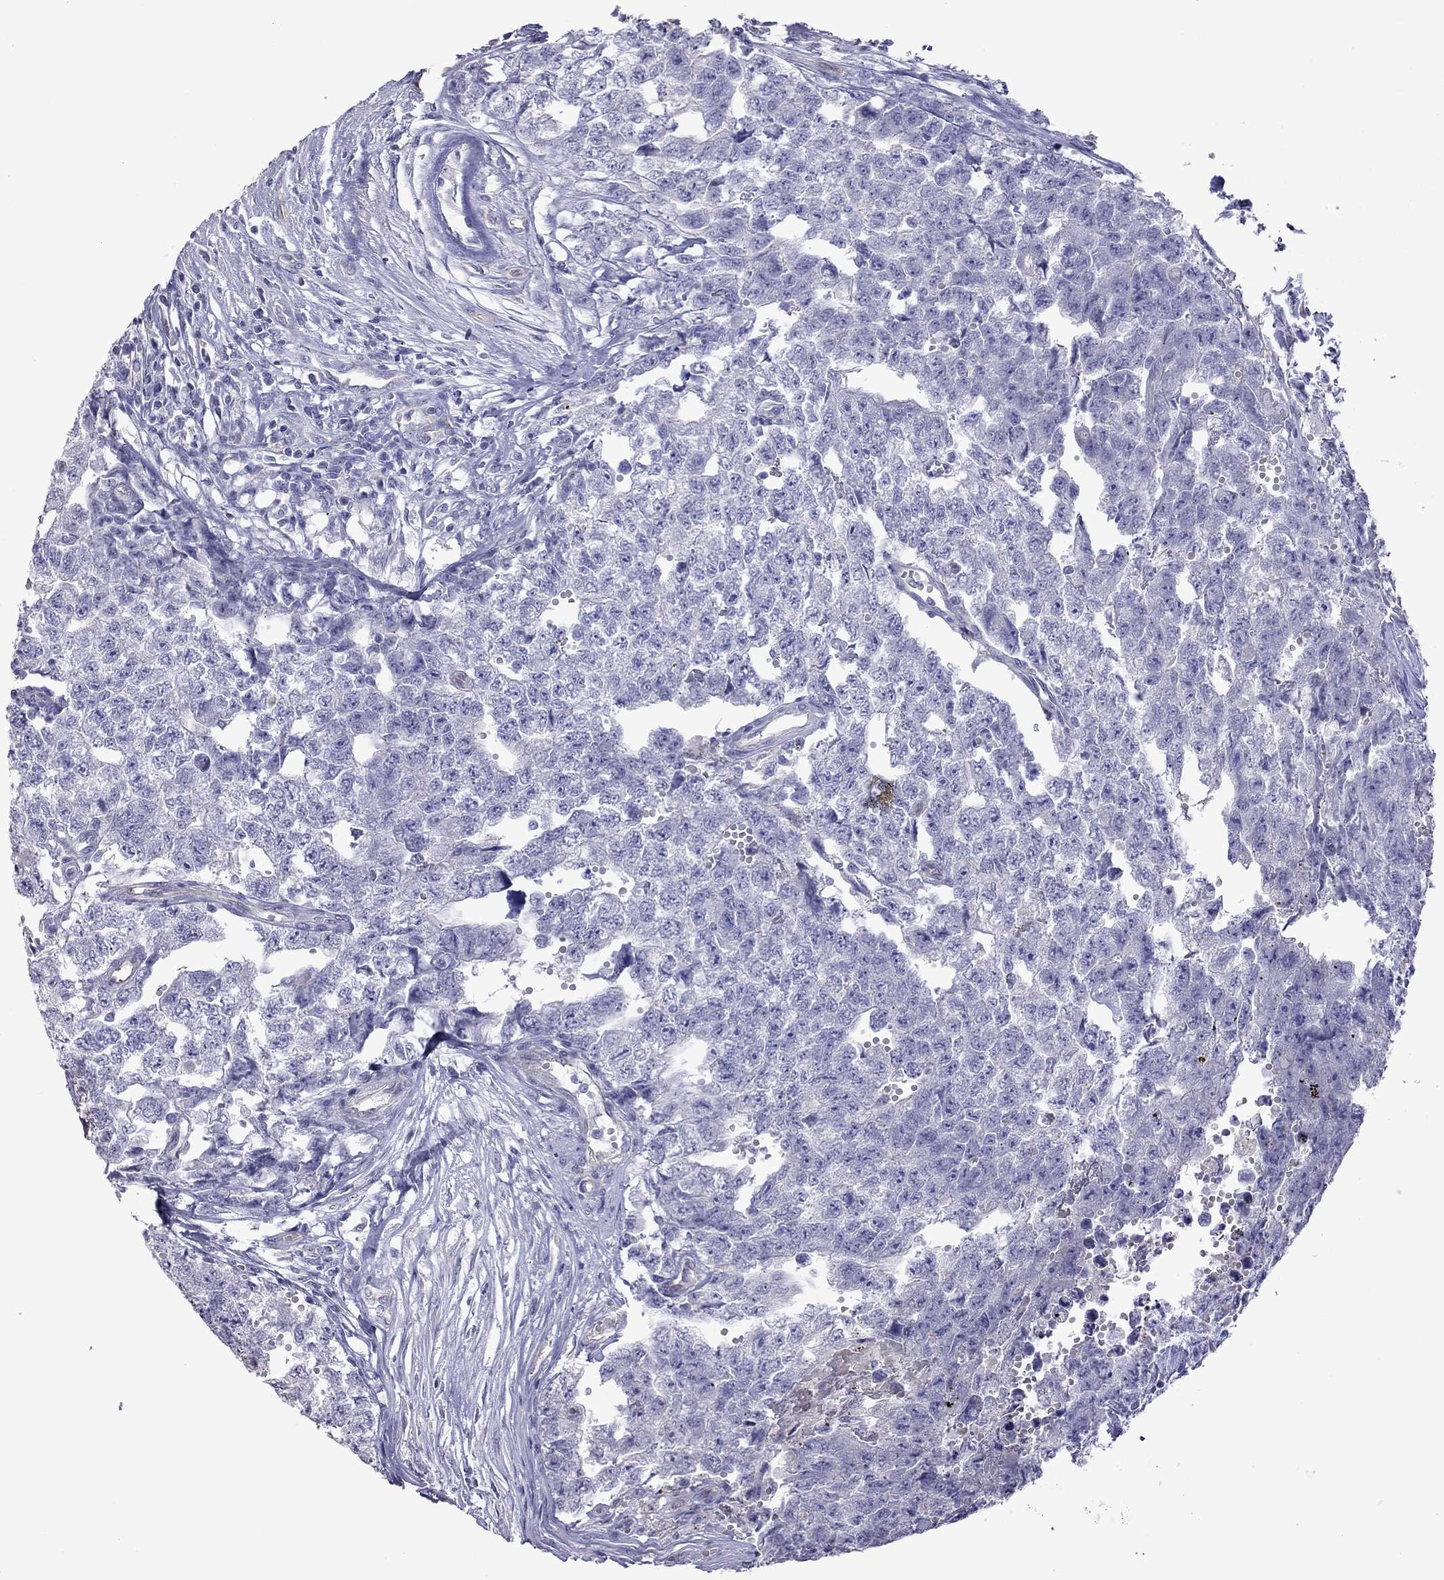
{"staining": {"intensity": "negative", "quantity": "none", "location": "none"}, "tissue": "testis cancer", "cell_type": "Tumor cells", "image_type": "cancer", "snomed": [{"axis": "morphology", "description": "Seminoma, NOS"}, {"axis": "morphology", "description": "Carcinoma, Embryonal, NOS"}, {"axis": "topography", "description": "Testis"}], "caption": "Immunohistochemical staining of testis embryonal carcinoma reveals no significant expression in tumor cells.", "gene": "FEZ1", "patient": {"sex": "male", "age": 22}}